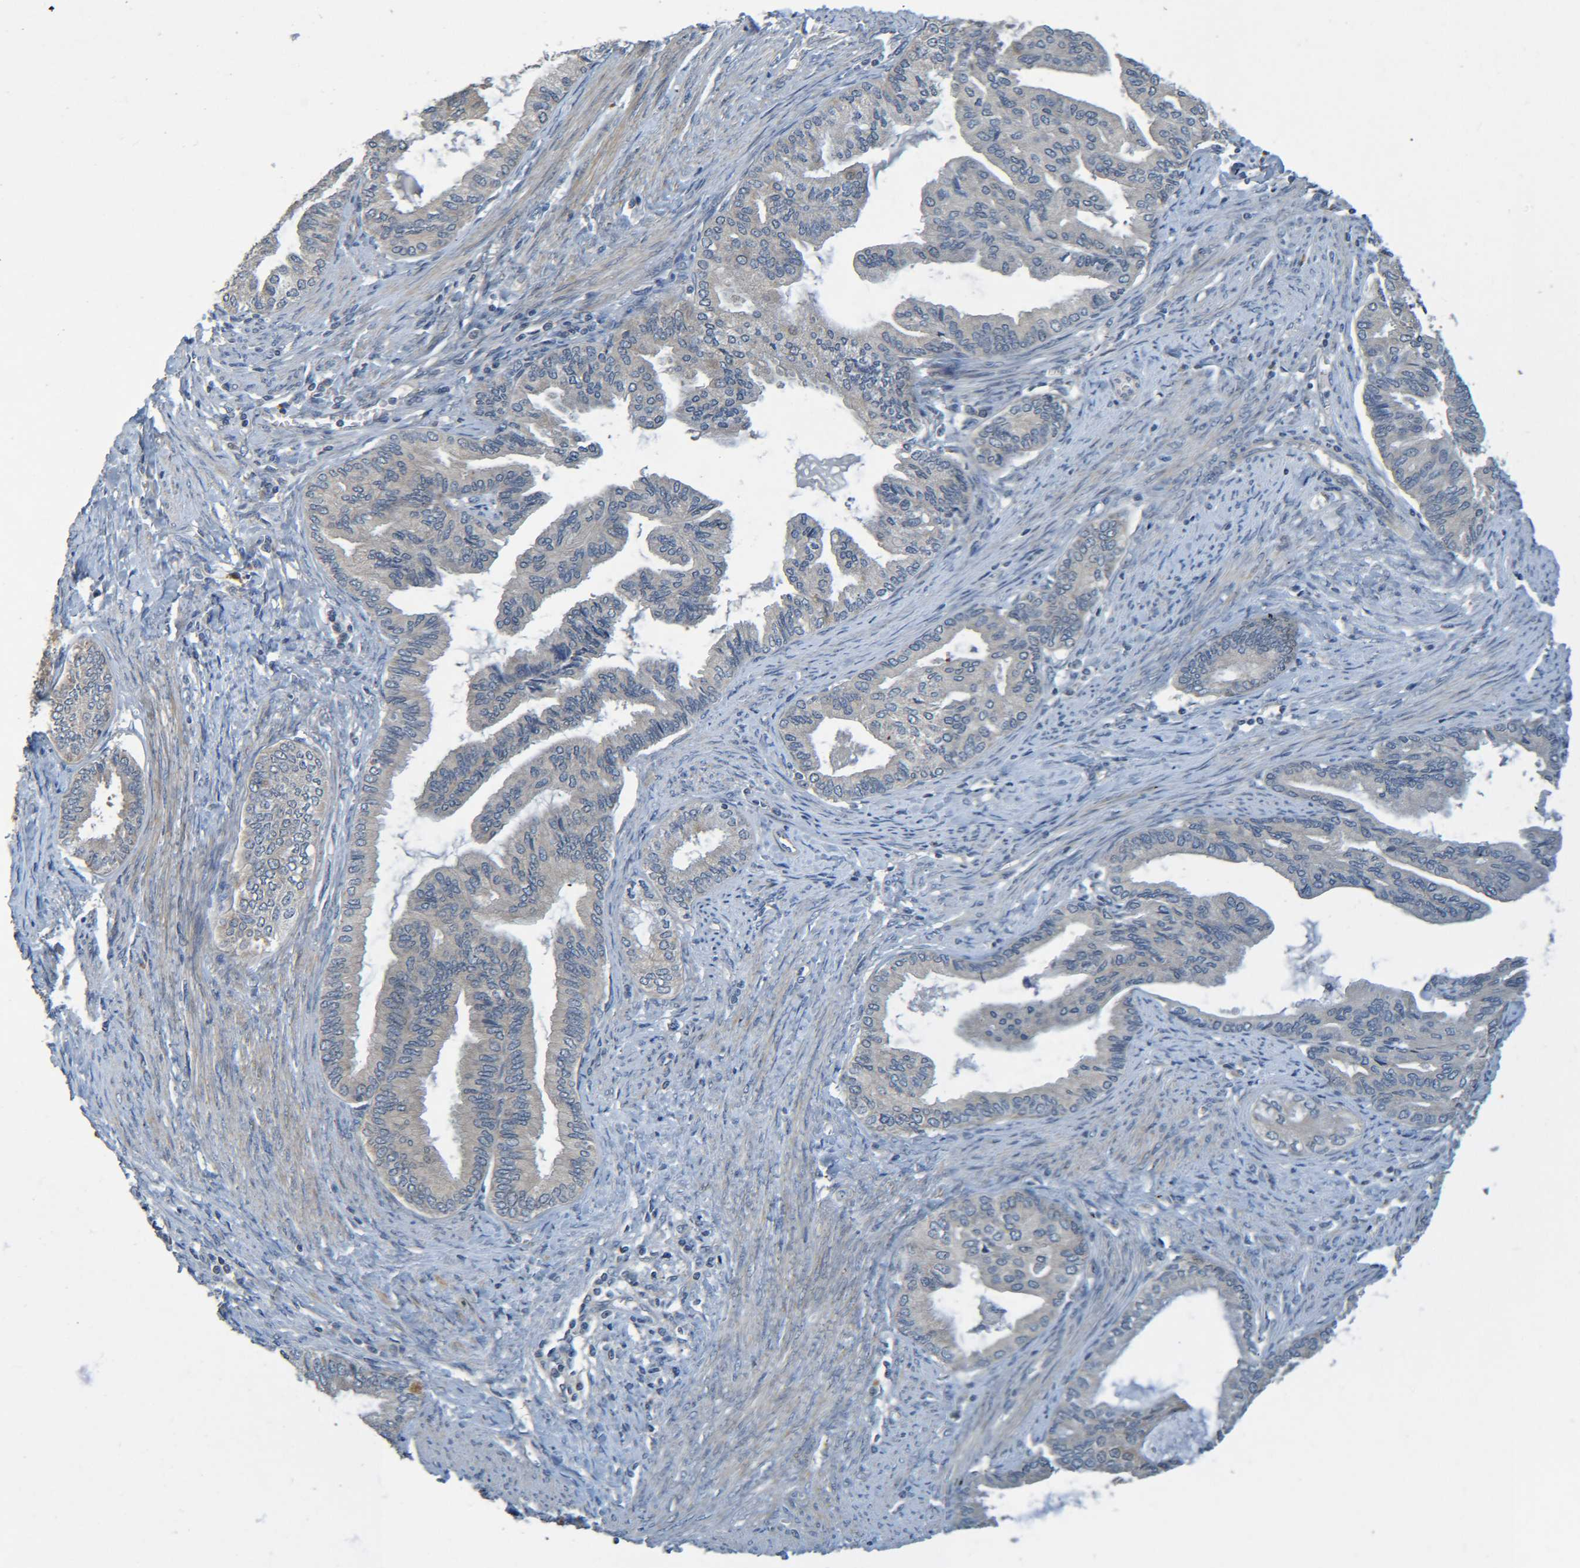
{"staining": {"intensity": "negative", "quantity": "none", "location": "none"}, "tissue": "endometrial cancer", "cell_type": "Tumor cells", "image_type": "cancer", "snomed": [{"axis": "morphology", "description": "Adenocarcinoma, NOS"}, {"axis": "topography", "description": "Endometrium"}], "caption": "The micrograph exhibits no staining of tumor cells in endometrial adenocarcinoma.", "gene": "CYP4F2", "patient": {"sex": "female", "age": 86}}